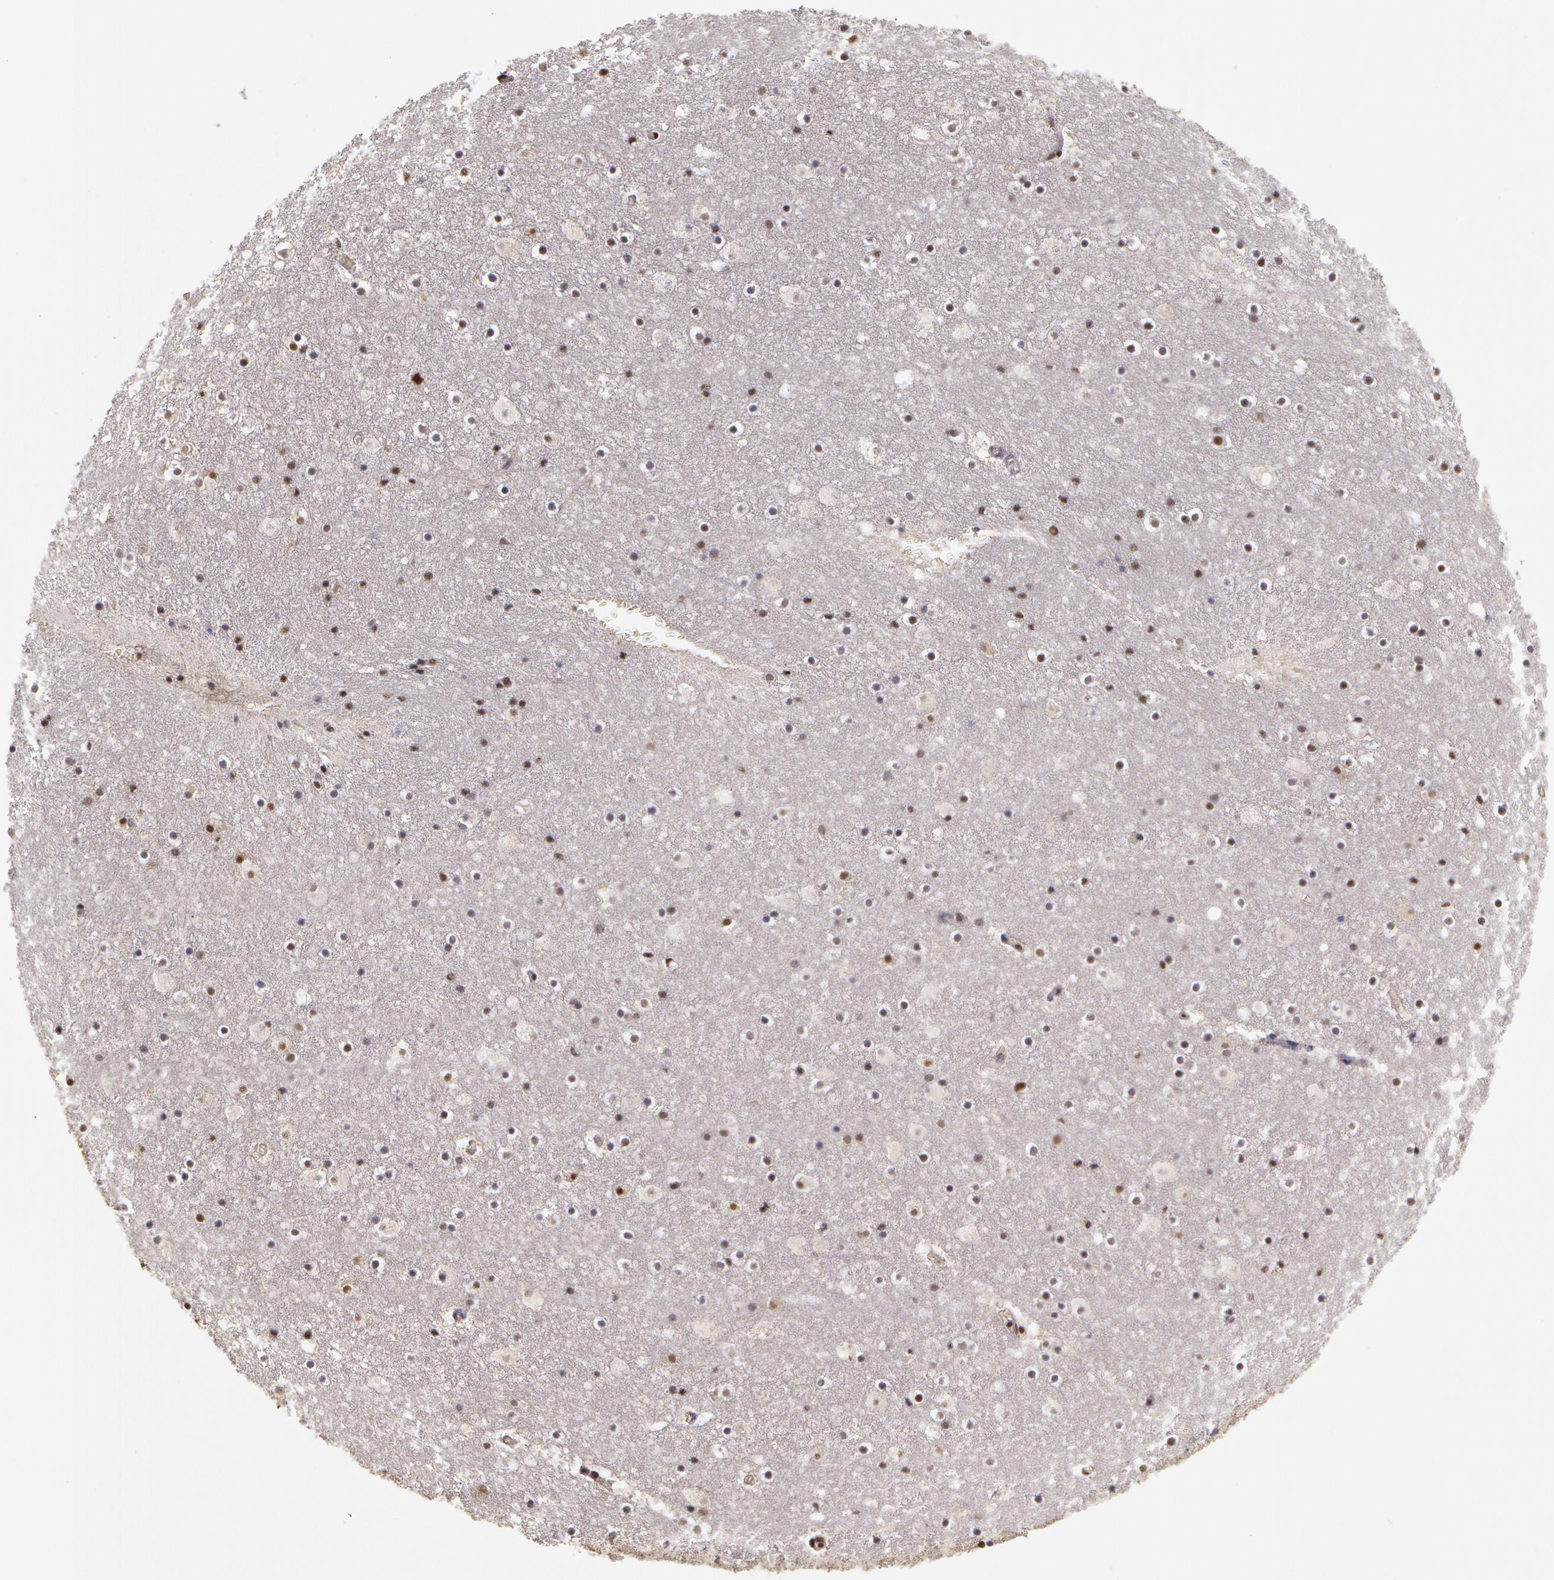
{"staining": {"intensity": "weak", "quantity": "25%-75%", "location": "nuclear"}, "tissue": "caudate", "cell_type": "Glial cells", "image_type": "normal", "snomed": [{"axis": "morphology", "description": "Normal tissue, NOS"}, {"axis": "topography", "description": "Lateral ventricle wall"}], "caption": "Normal caudate displays weak nuclear expression in approximately 25%-75% of glial cells.", "gene": "PRICKLE1", "patient": {"sex": "male", "age": 45}}